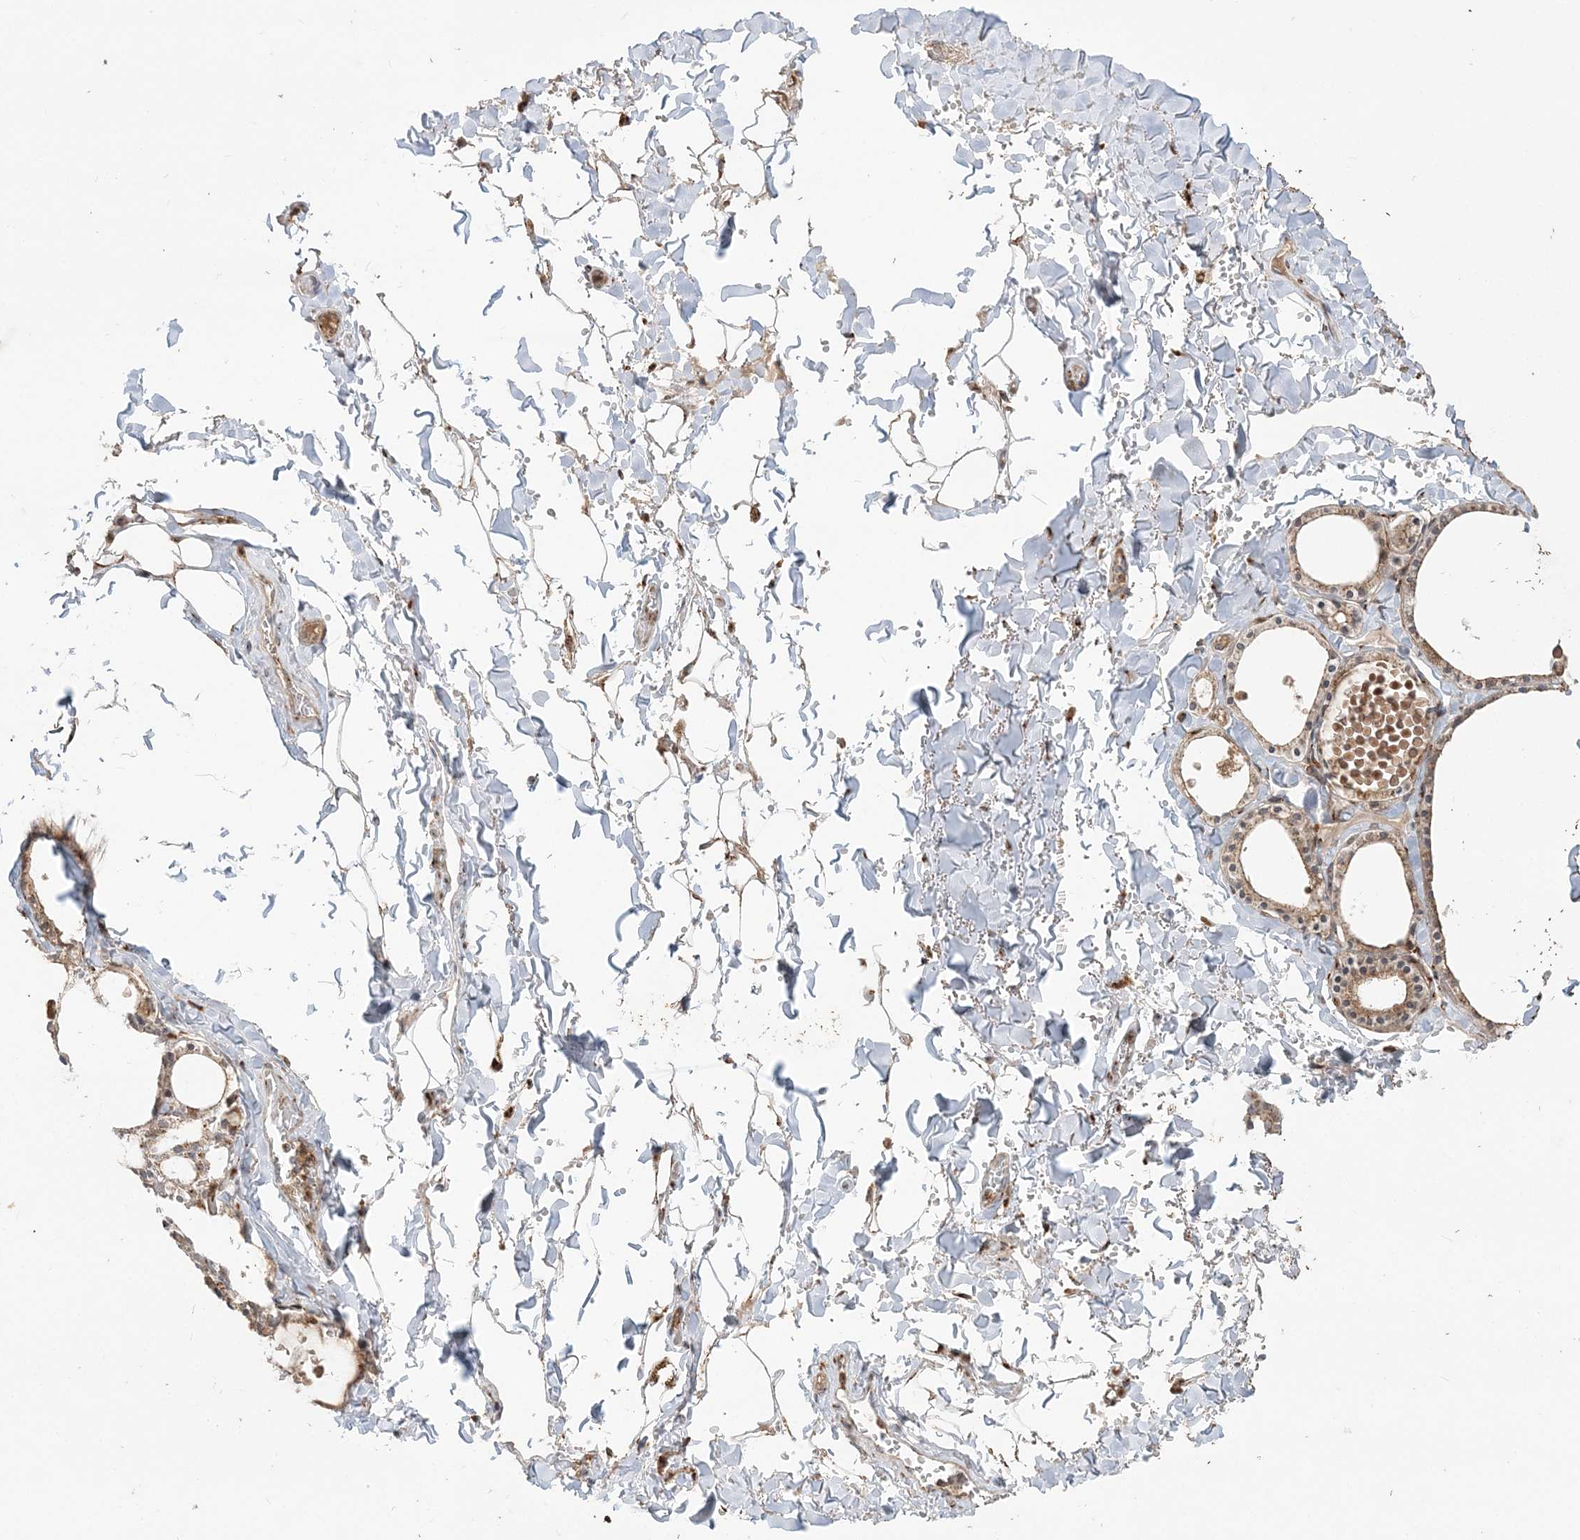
{"staining": {"intensity": "moderate", "quantity": ">75%", "location": "cytoplasmic/membranous"}, "tissue": "thyroid gland", "cell_type": "Glandular cells", "image_type": "normal", "snomed": [{"axis": "morphology", "description": "Normal tissue, NOS"}, {"axis": "topography", "description": "Thyroid gland"}], "caption": "Immunohistochemical staining of normal thyroid gland demonstrates moderate cytoplasmic/membranous protein staining in about >75% of glandular cells.", "gene": "ABCC3", "patient": {"sex": "male", "age": 56}}